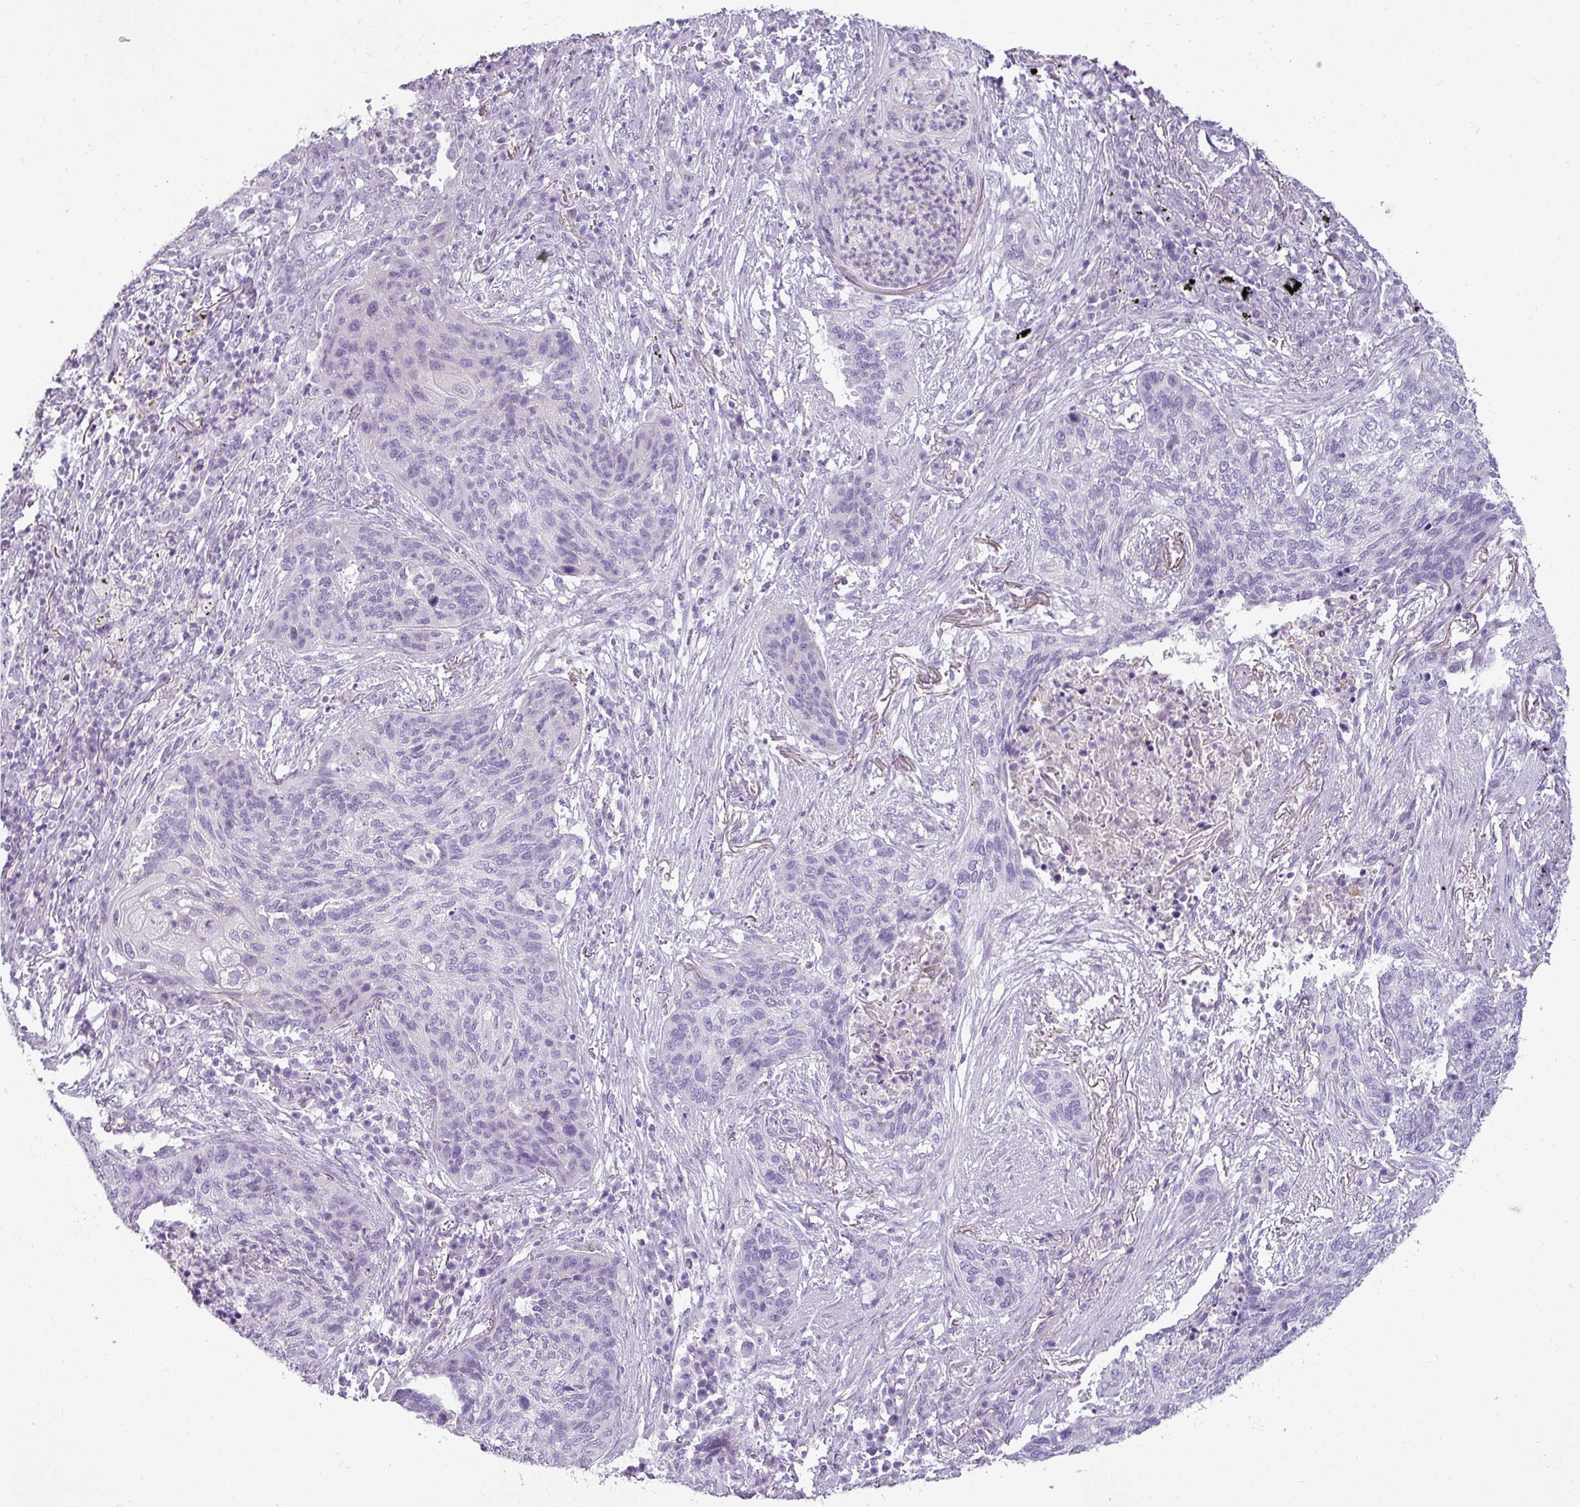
{"staining": {"intensity": "negative", "quantity": "none", "location": "none"}, "tissue": "lung cancer", "cell_type": "Tumor cells", "image_type": "cancer", "snomed": [{"axis": "morphology", "description": "Squamous cell carcinoma, NOS"}, {"axis": "topography", "description": "Lung"}], "caption": "Immunohistochemistry (IHC) of lung squamous cell carcinoma shows no staining in tumor cells.", "gene": "RBMY1F", "patient": {"sex": "female", "age": 63}}